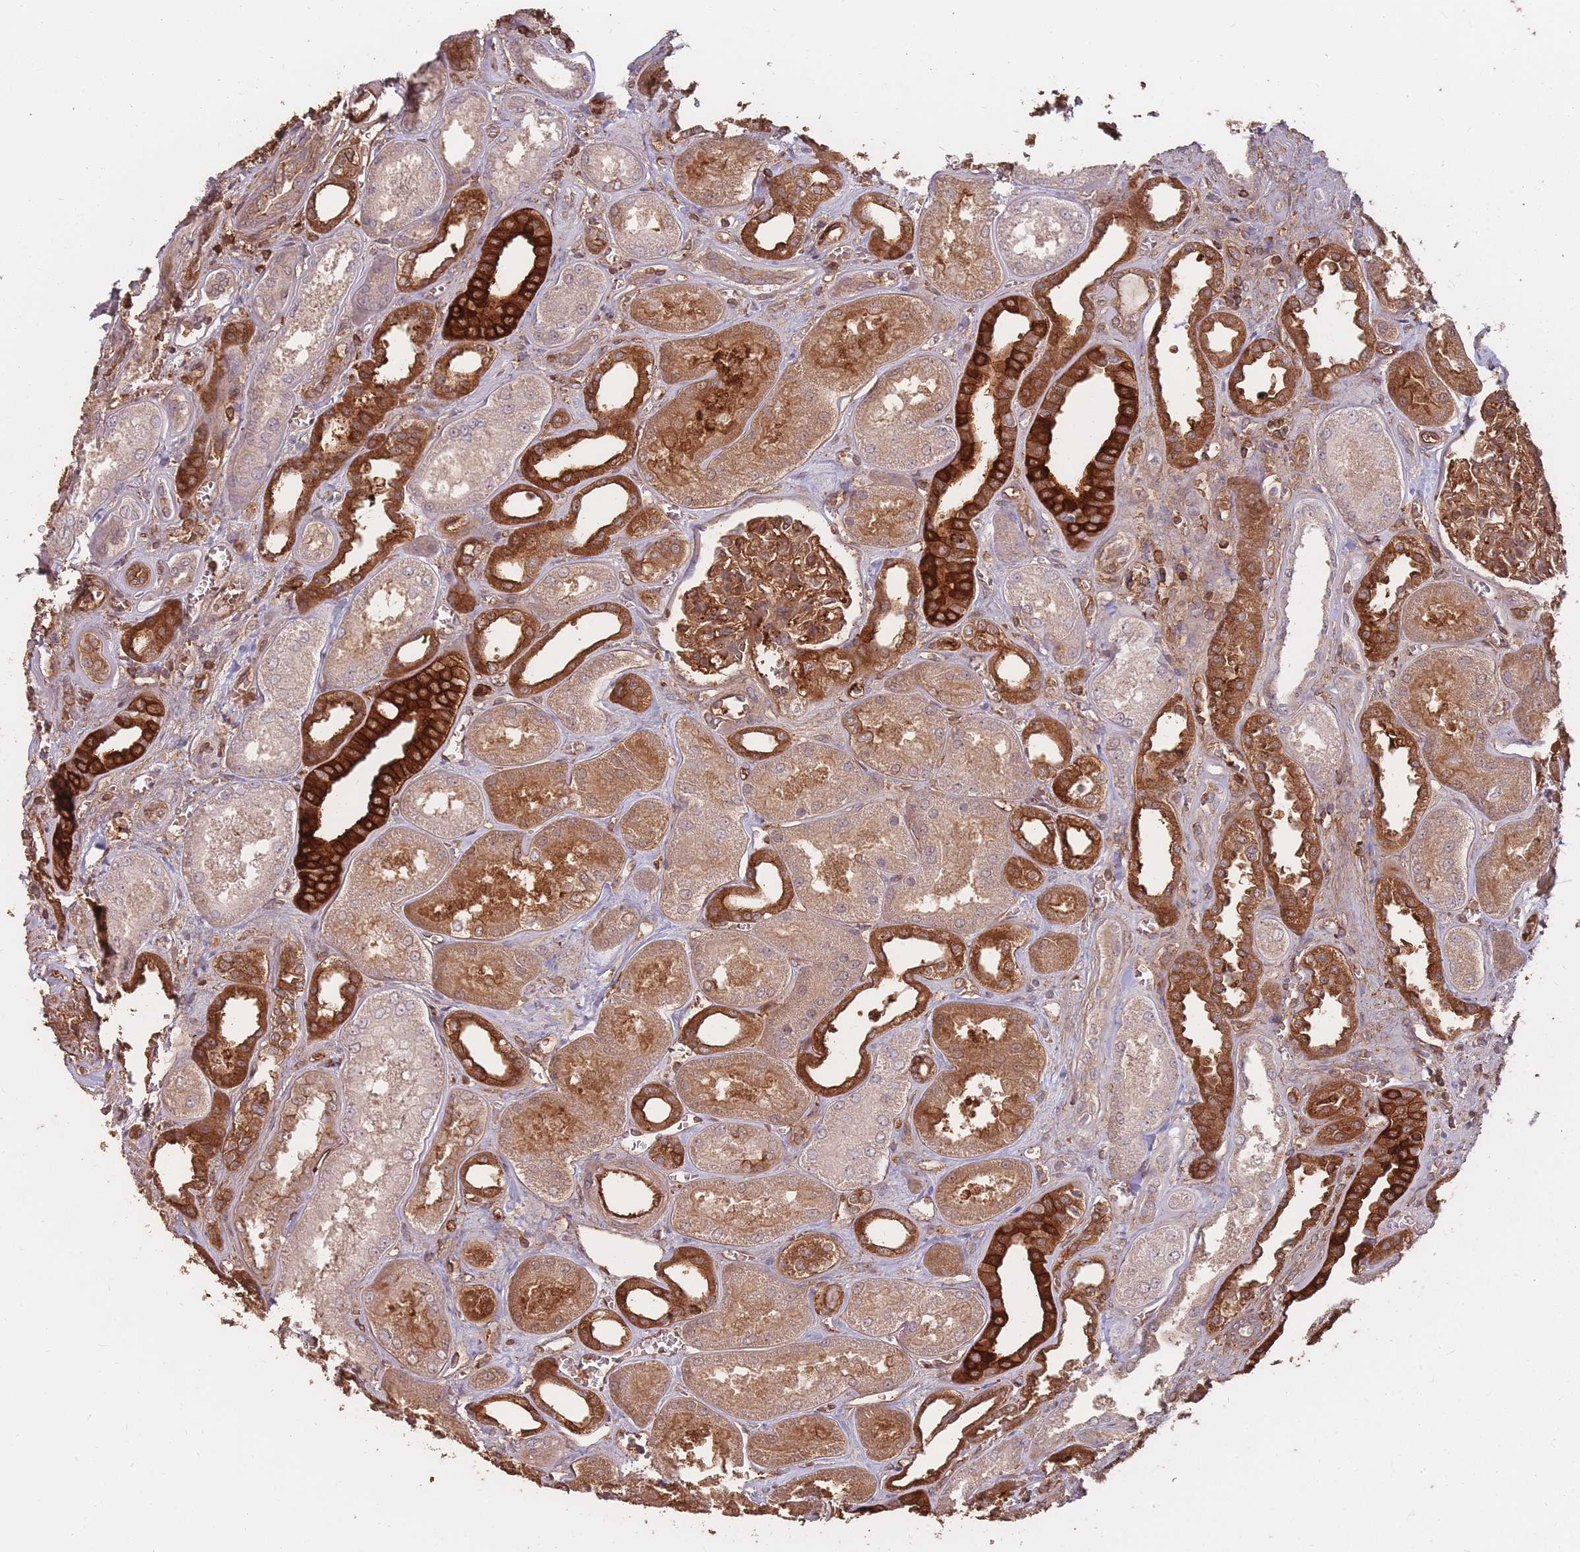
{"staining": {"intensity": "moderate", "quantity": ">75%", "location": "cytoplasmic/membranous"}, "tissue": "kidney", "cell_type": "Cells in glomeruli", "image_type": "normal", "snomed": [{"axis": "morphology", "description": "Normal tissue, NOS"}, {"axis": "morphology", "description": "Adenocarcinoma, NOS"}, {"axis": "topography", "description": "Kidney"}], "caption": "DAB immunohistochemical staining of normal kidney displays moderate cytoplasmic/membranous protein staining in approximately >75% of cells in glomeruli. (Brightfield microscopy of DAB IHC at high magnification).", "gene": "PLS3", "patient": {"sex": "female", "age": 68}}